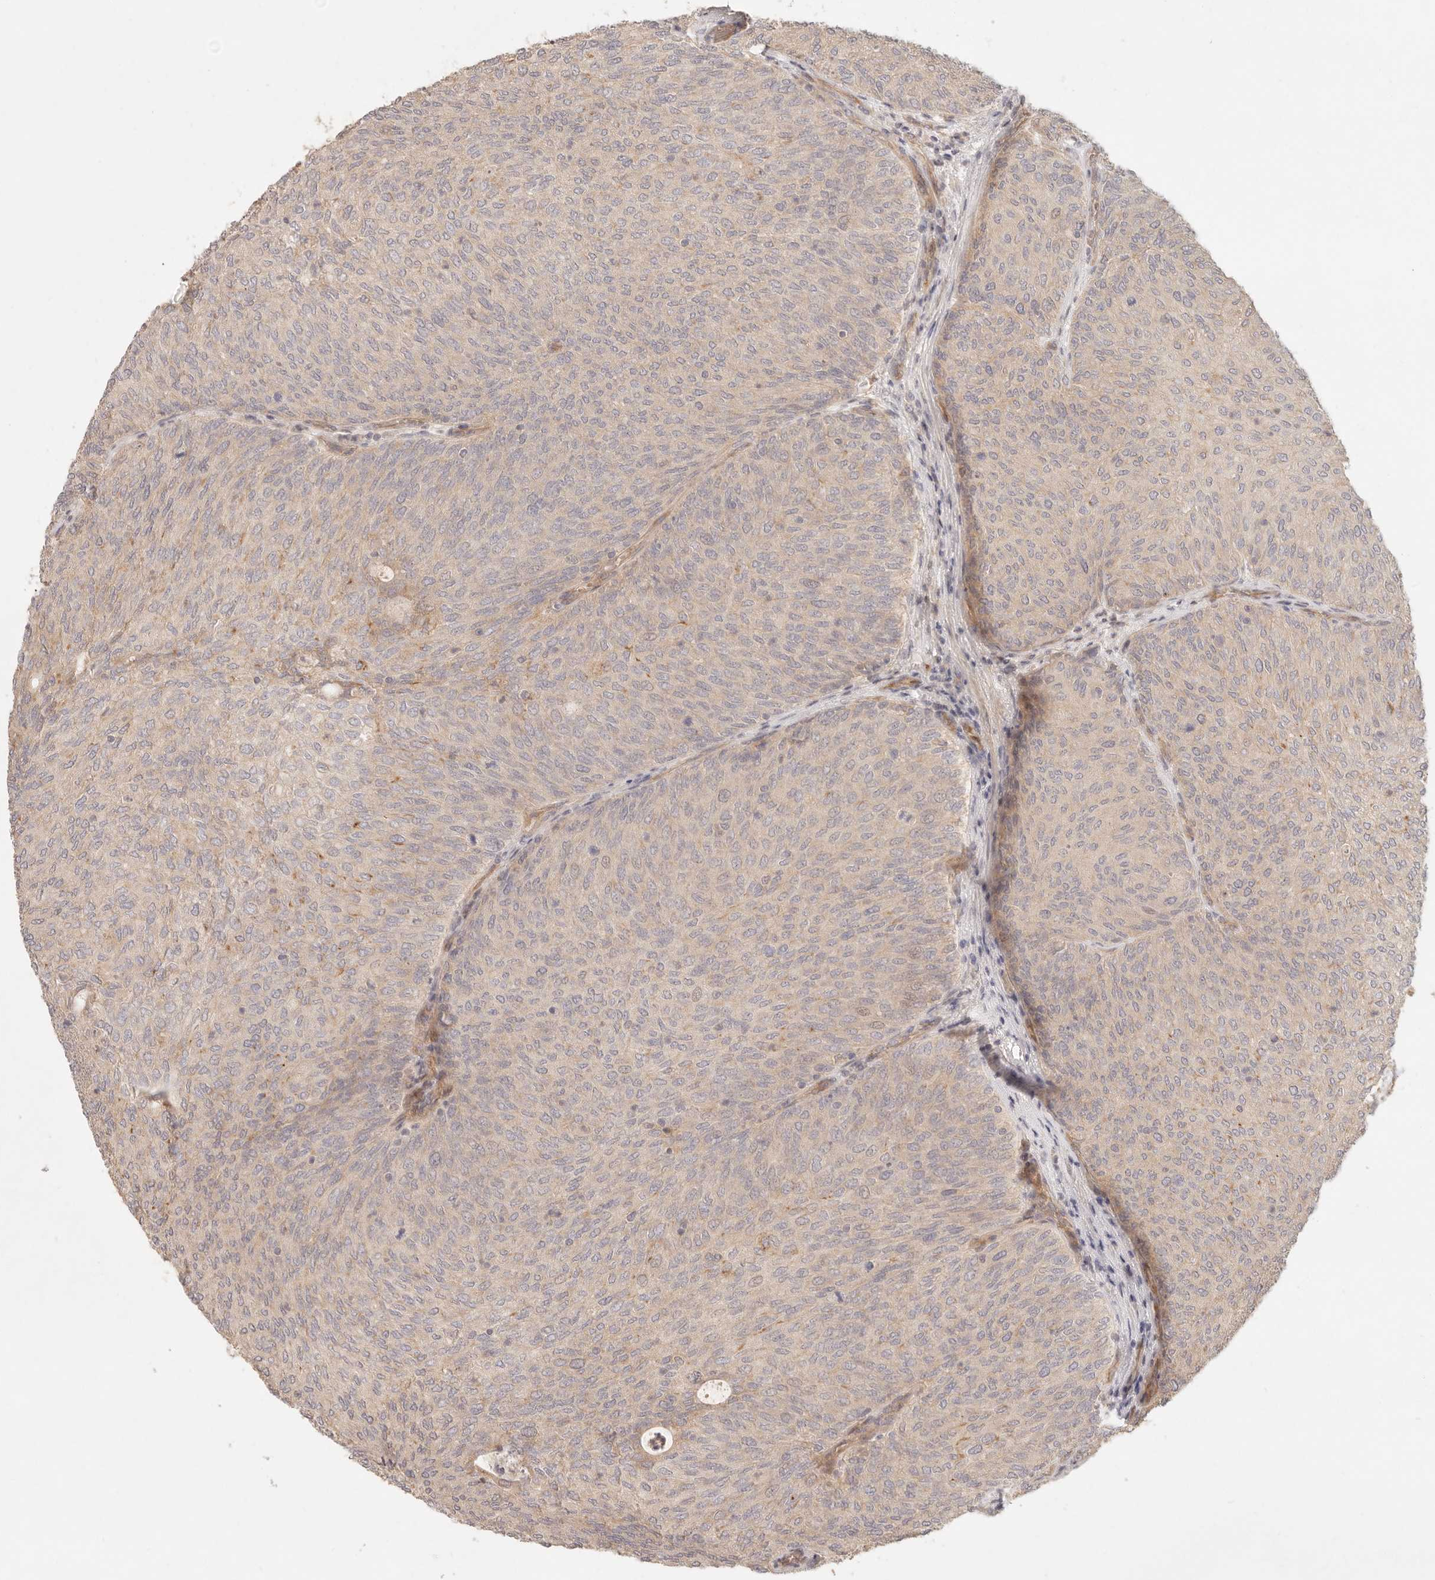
{"staining": {"intensity": "weak", "quantity": "<25%", "location": "cytoplasmic/membranous"}, "tissue": "urothelial cancer", "cell_type": "Tumor cells", "image_type": "cancer", "snomed": [{"axis": "morphology", "description": "Urothelial carcinoma, Low grade"}, {"axis": "topography", "description": "Urinary bladder"}], "caption": "Immunohistochemistry (IHC) histopathology image of neoplastic tissue: urothelial cancer stained with DAB (3,3'-diaminobenzidine) exhibits no significant protein positivity in tumor cells.", "gene": "PPP1R3B", "patient": {"sex": "female", "age": 79}}